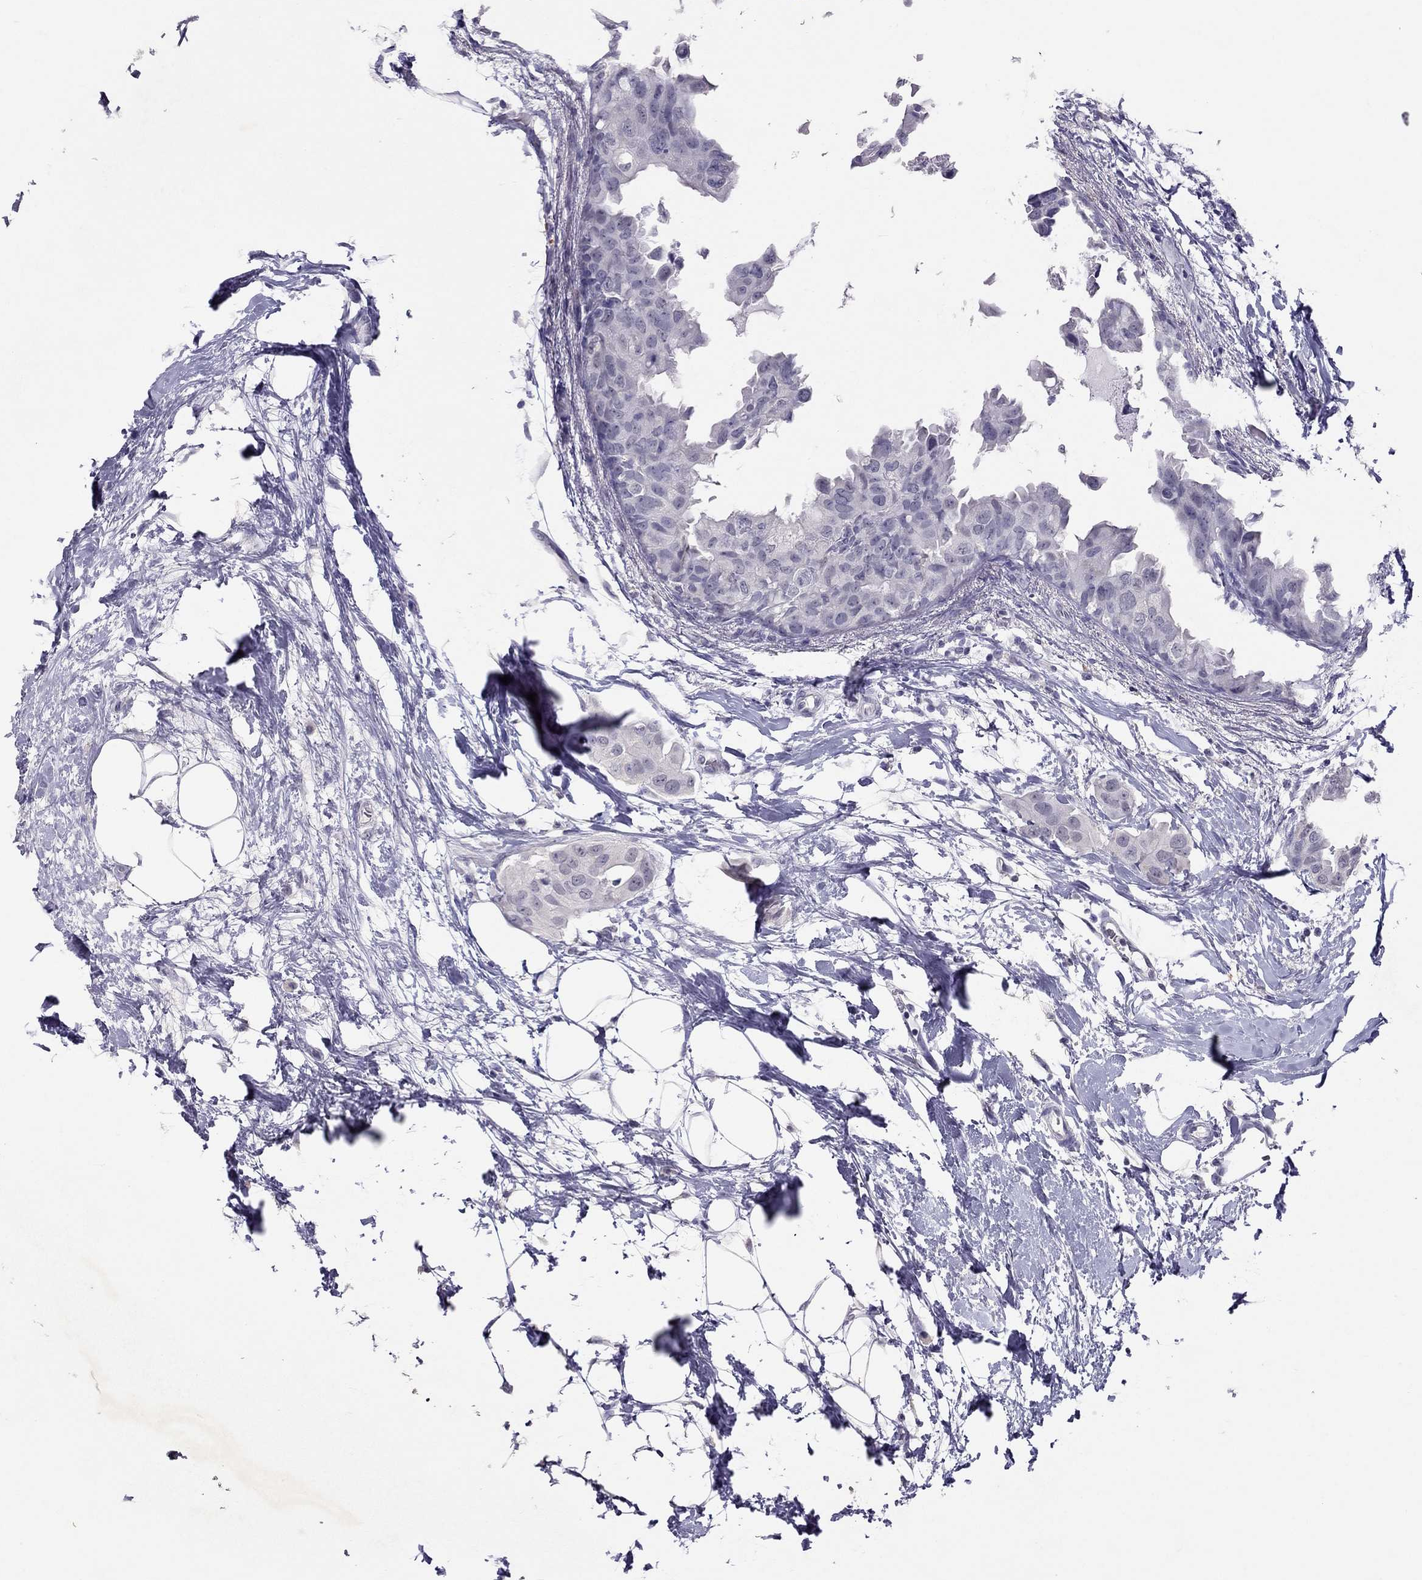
{"staining": {"intensity": "negative", "quantity": "none", "location": "none"}, "tissue": "breast cancer", "cell_type": "Tumor cells", "image_type": "cancer", "snomed": [{"axis": "morphology", "description": "Normal tissue, NOS"}, {"axis": "morphology", "description": "Duct carcinoma"}, {"axis": "topography", "description": "Breast"}], "caption": "High power microscopy image of an immunohistochemistry image of breast cancer, revealing no significant positivity in tumor cells.", "gene": "PSMB11", "patient": {"sex": "female", "age": 40}}